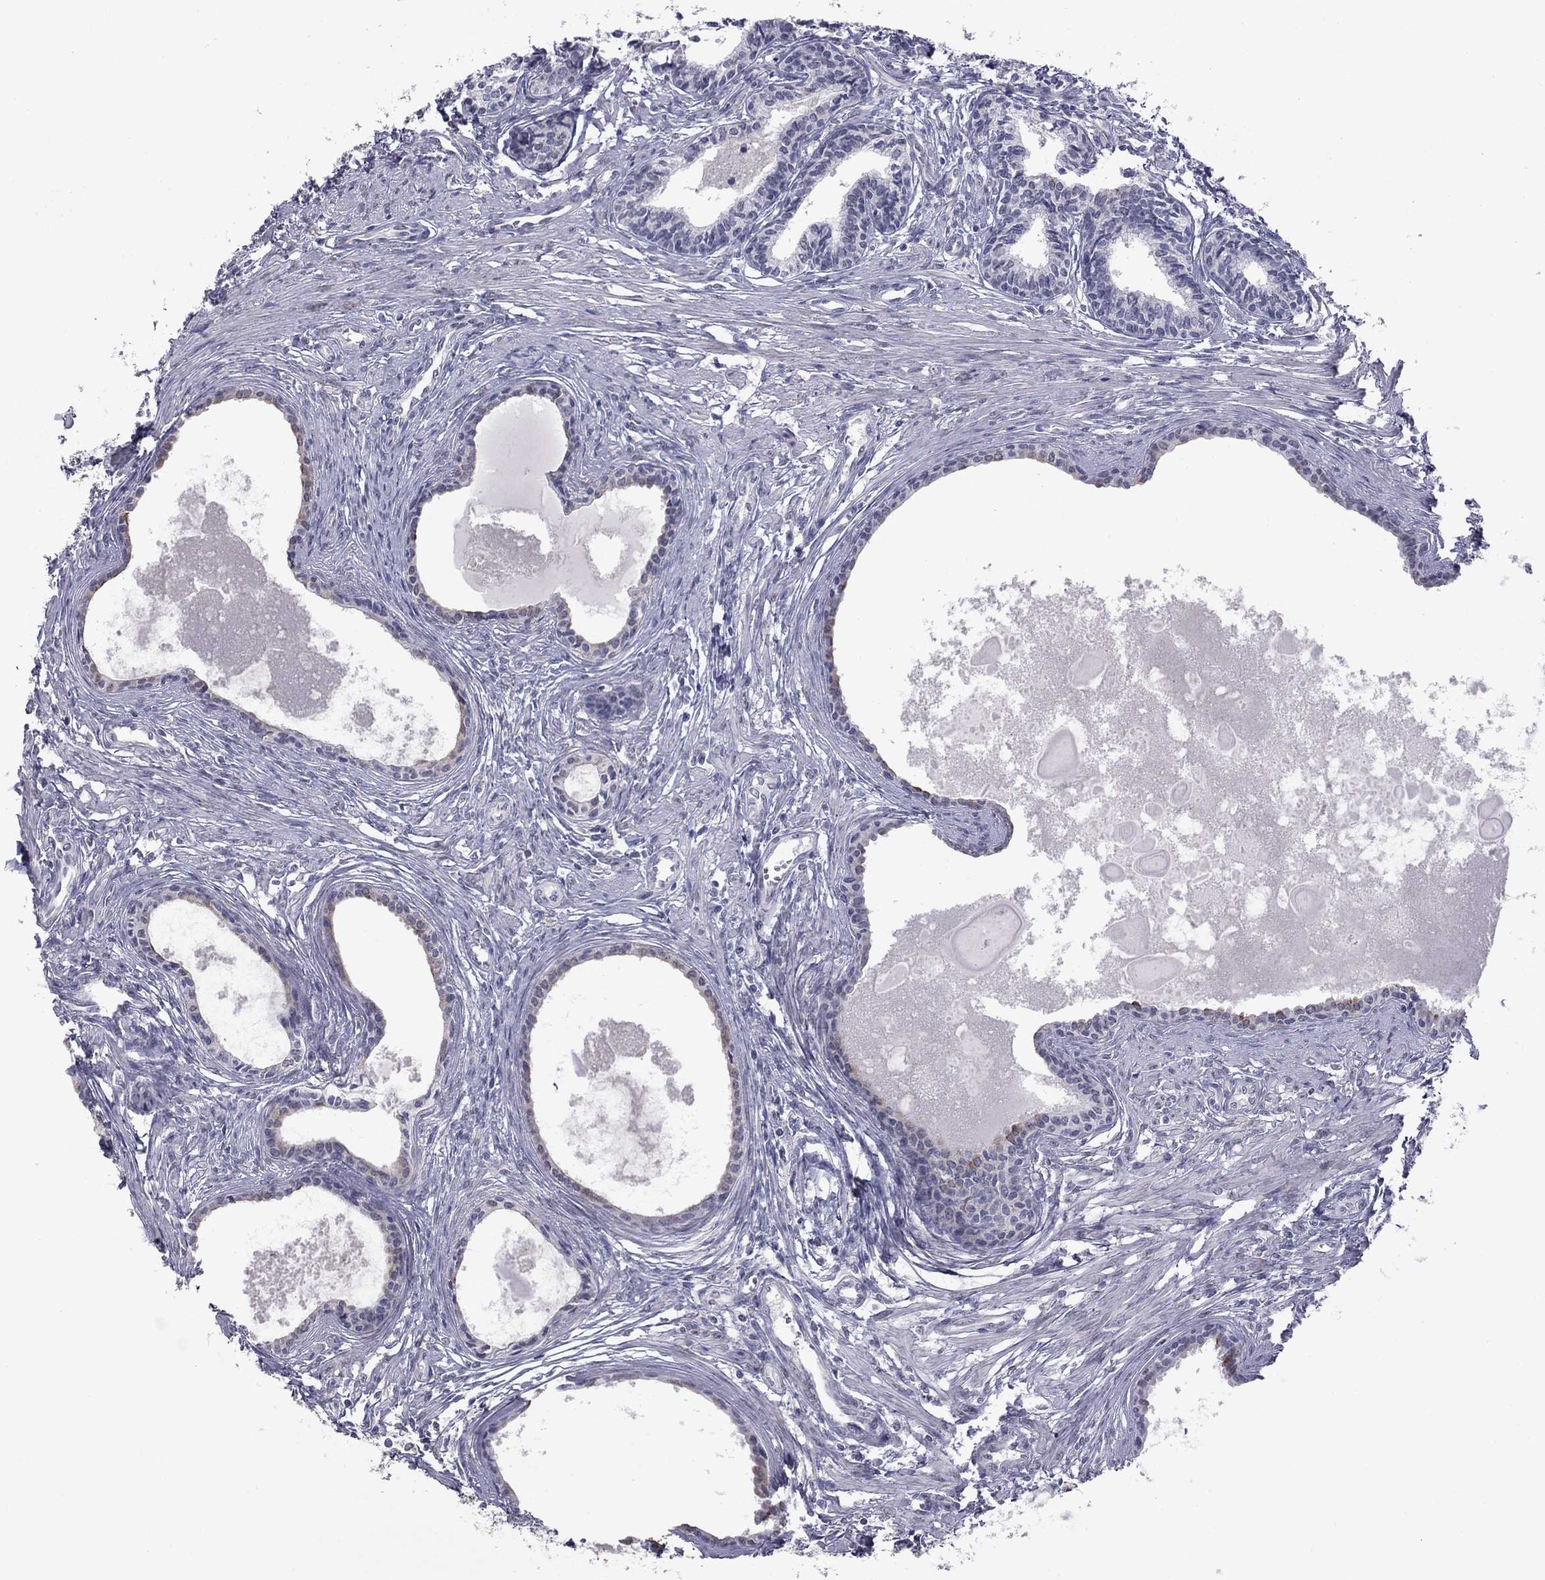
{"staining": {"intensity": "weak", "quantity": "25%-75%", "location": "cytoplasmic/membranous"}, "tissue": "prostate", "cell_type": "Glandular cells", "image_type": "normal", "snomed": [{"axis": "morphology", "description": "Normal tissue, NOS"}, {"axis": "topography", "description": "Prostate"}], "caption": "Weak cytoplasmic/membranous protein positivity is seen in about 25%-75% of glandular cells in prostate. The protein of interest is stained brown, and the nuclei are stained in blue (DAB IHC with brightfield microscopy, high magnification).", "gene": "PRRT2", "patient": {"sex": "male", "age": 60}}